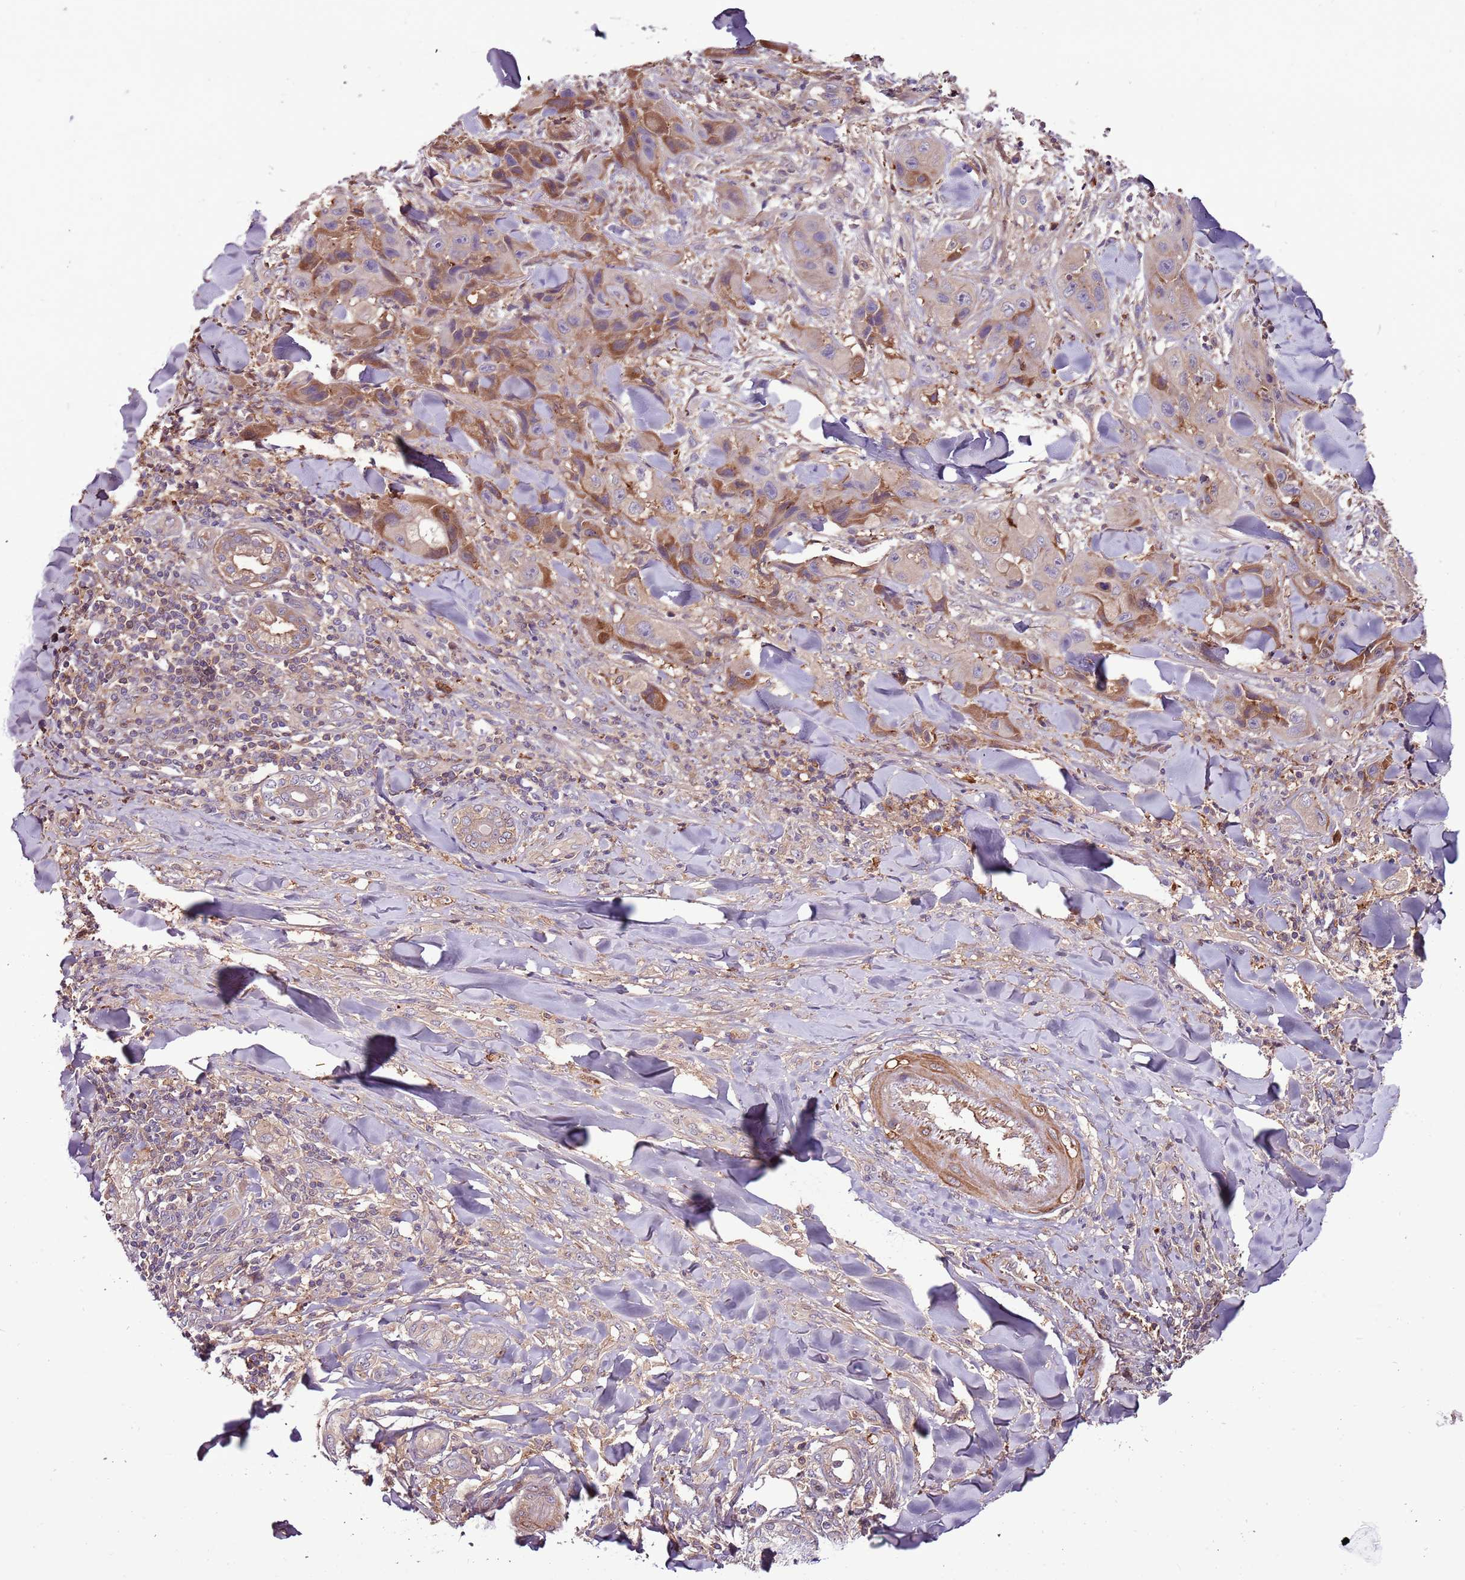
{"staining": {"intensity": "moderate", "quantity": "25%-75%", "location": "cytoplasmic/membranous"}, "tissue": "skin cancer", "cell_type": "Tumor cells", "image_type": "cancer", "snomed": [{"axis": "morphology", "description": "Squamous cell carcinoma, NOS"}, {"axis": "topography", "description": "Skin"}, {"axis": "topography", "description": "Subcutis"}], "caption": "High-magnification brightfield microscopy of skin cancer (squamous cell carcinoma) stained with DAB (brown) and counterstained with hematoxylin (blue). tumor cells exhibit moderate cytoplasmic/membranous positivity is present in about25%-75% of cells.", "gene": "DENR", "patient": {"sex": "male", "age": 73}}